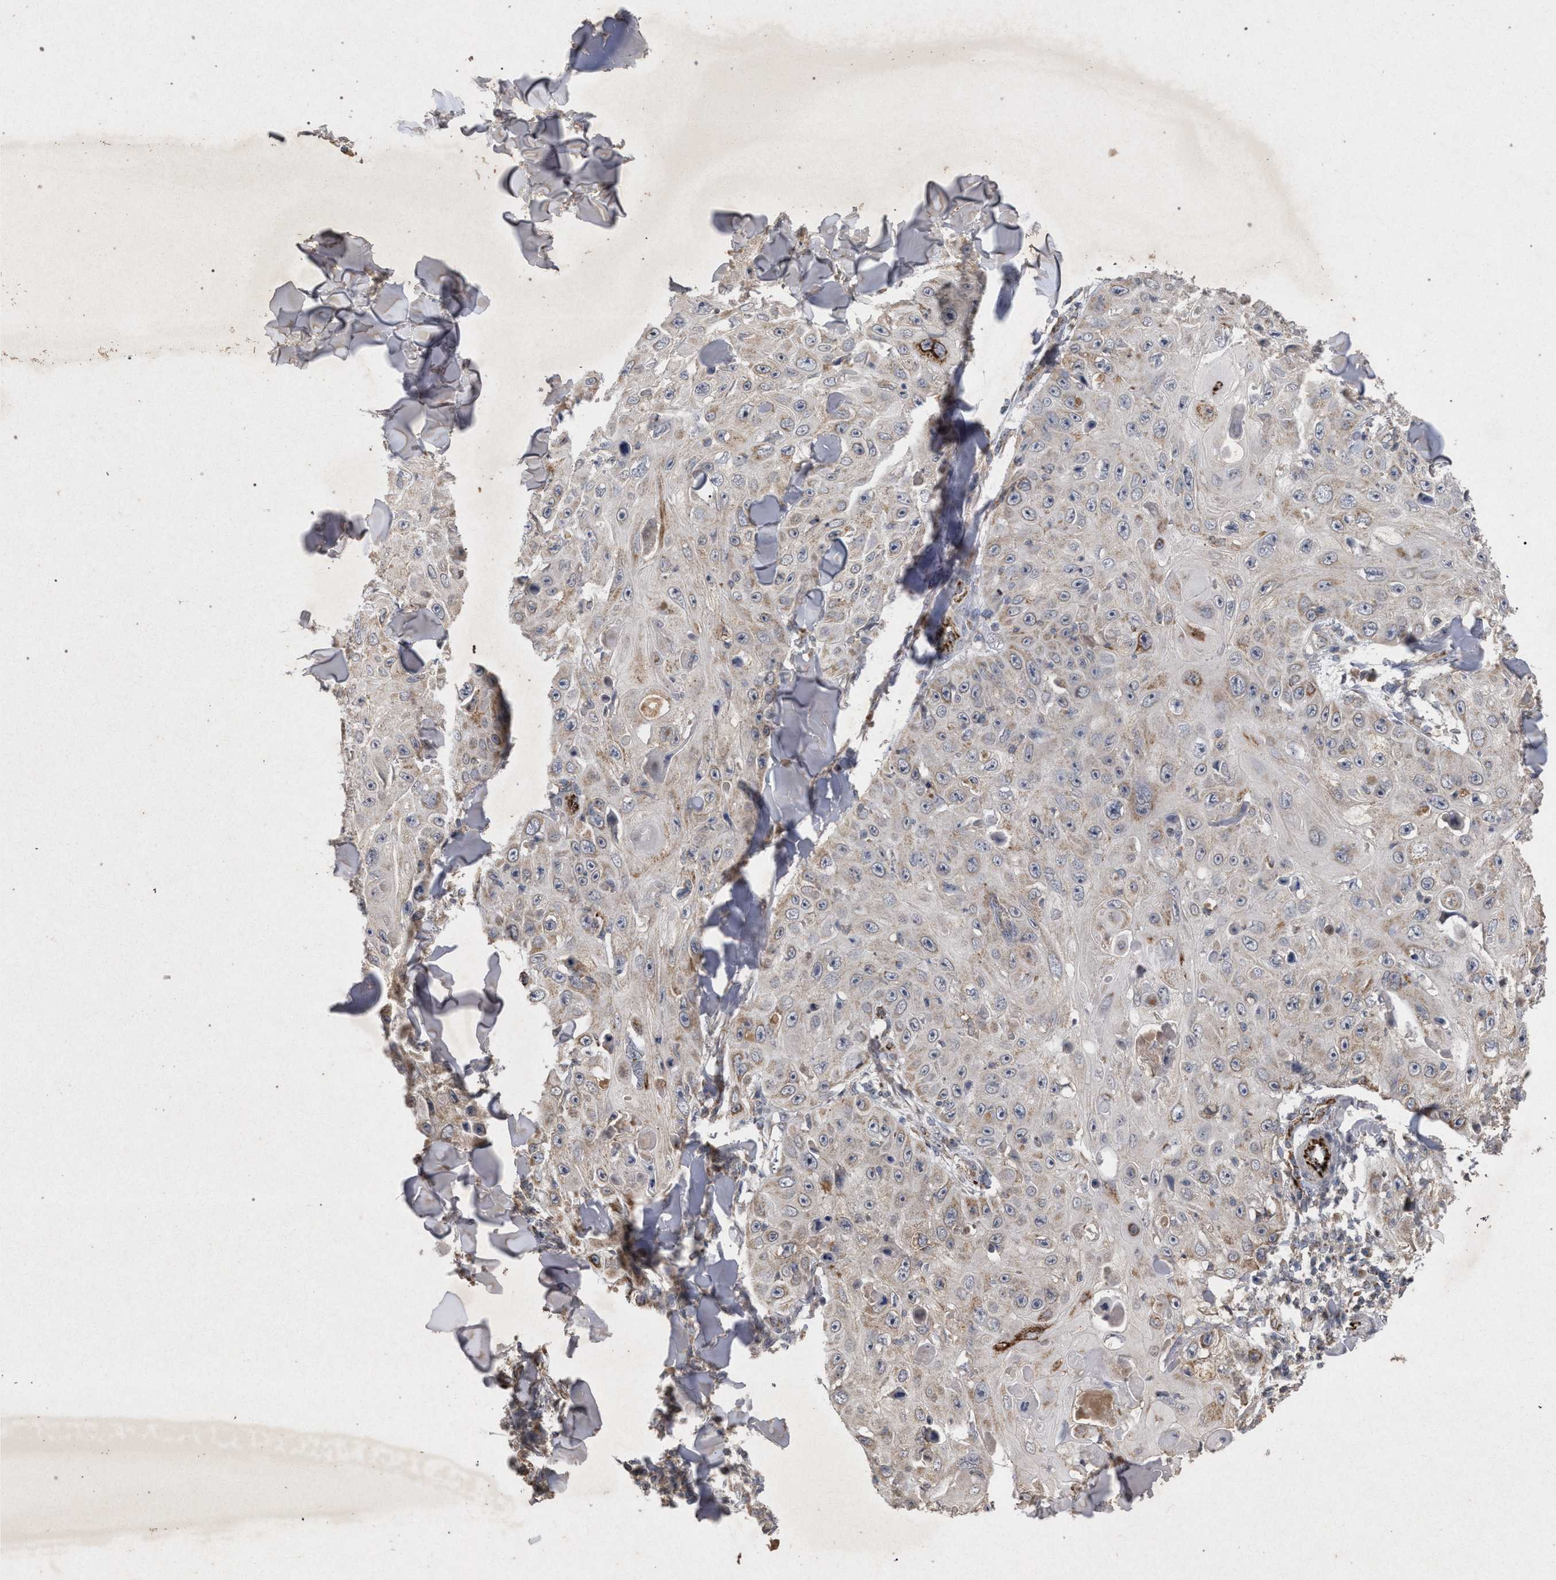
{"staining": {"intensity": "weak", "quantity": "<25%", "location": "cytoplasmic/membranous"}, "tissue": "skin cancer", "cell_type": "Tumor cells", "image_type": "cancer", "snomed": [{"axis": "morphology", "description": "Squamous cell carcinoma, NOS"}, {"axis": "topography", "description": "Skin"}], "caption": "There is no significant positivity in tumor cells of skin cancer (squamous cell carcinoma). (DAB IHC, high magnification).", "gene": "PKD2L1", "patient": {"sex": "male", "age": 86}}